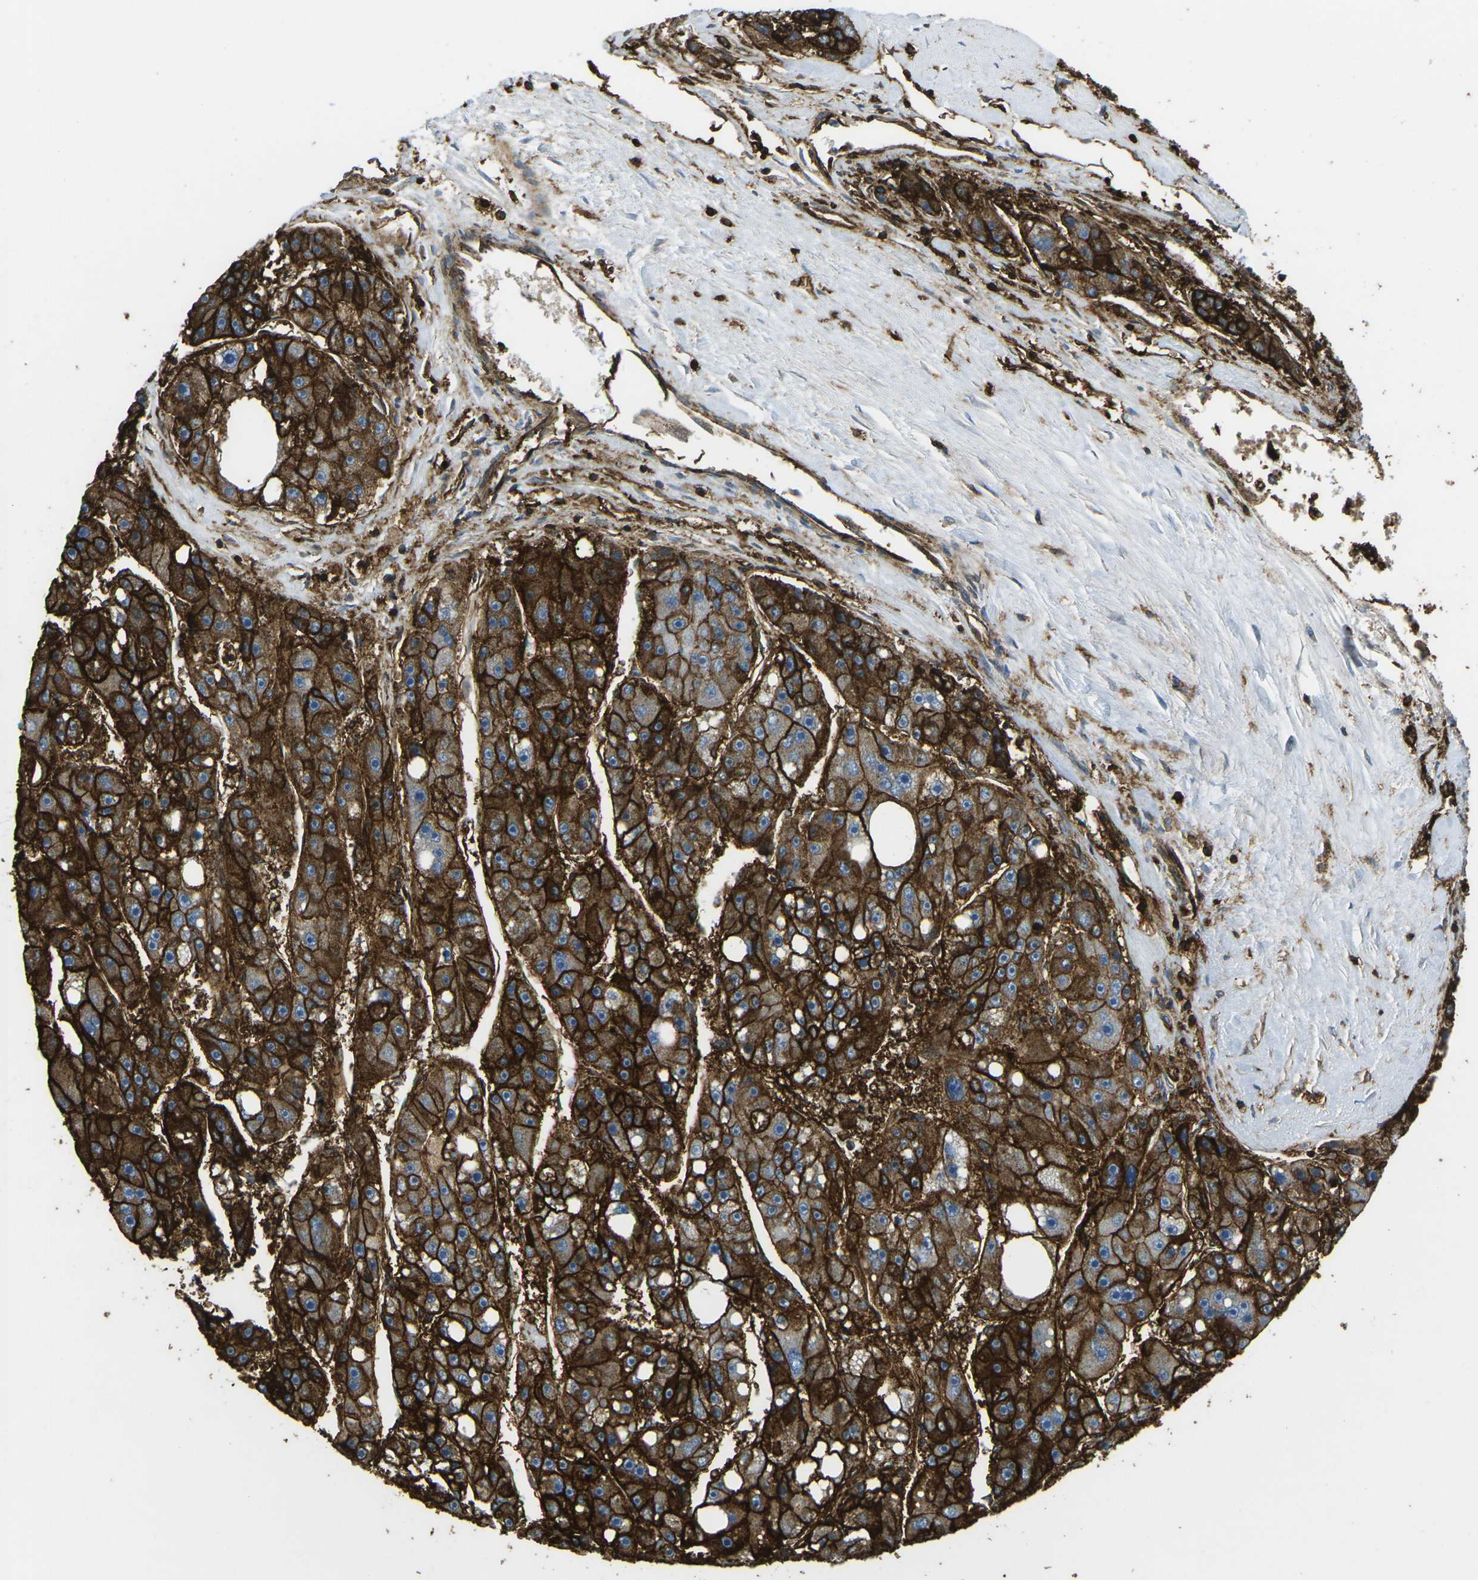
{"staining": {"intensity": "strong", "quantity": ">75%", "location": "cytoplasmic/membranous"}, "tissue": "liver cancer", "cell_type": "Tumor cells", "image_type": "cancer", "snomed": [{"axis": "morphology", "description": "Carcinoma, Hepatocellular, NOS"}, {"axis": "topography", "description": "Liver"}], "caption": "Immunohistochemistry micrograph of neoplastic tissue: human hepatocellular carcinoma (liver) stained using immunohistochemistry displays high levels of strong protein expression localized specifically in the cytoplasmic/membranous of tumor cells, appearing as a cytoplasmic/membranous brown color.", "gene": "HLA-B", "patient": {"sex": "female", "age": 61}}